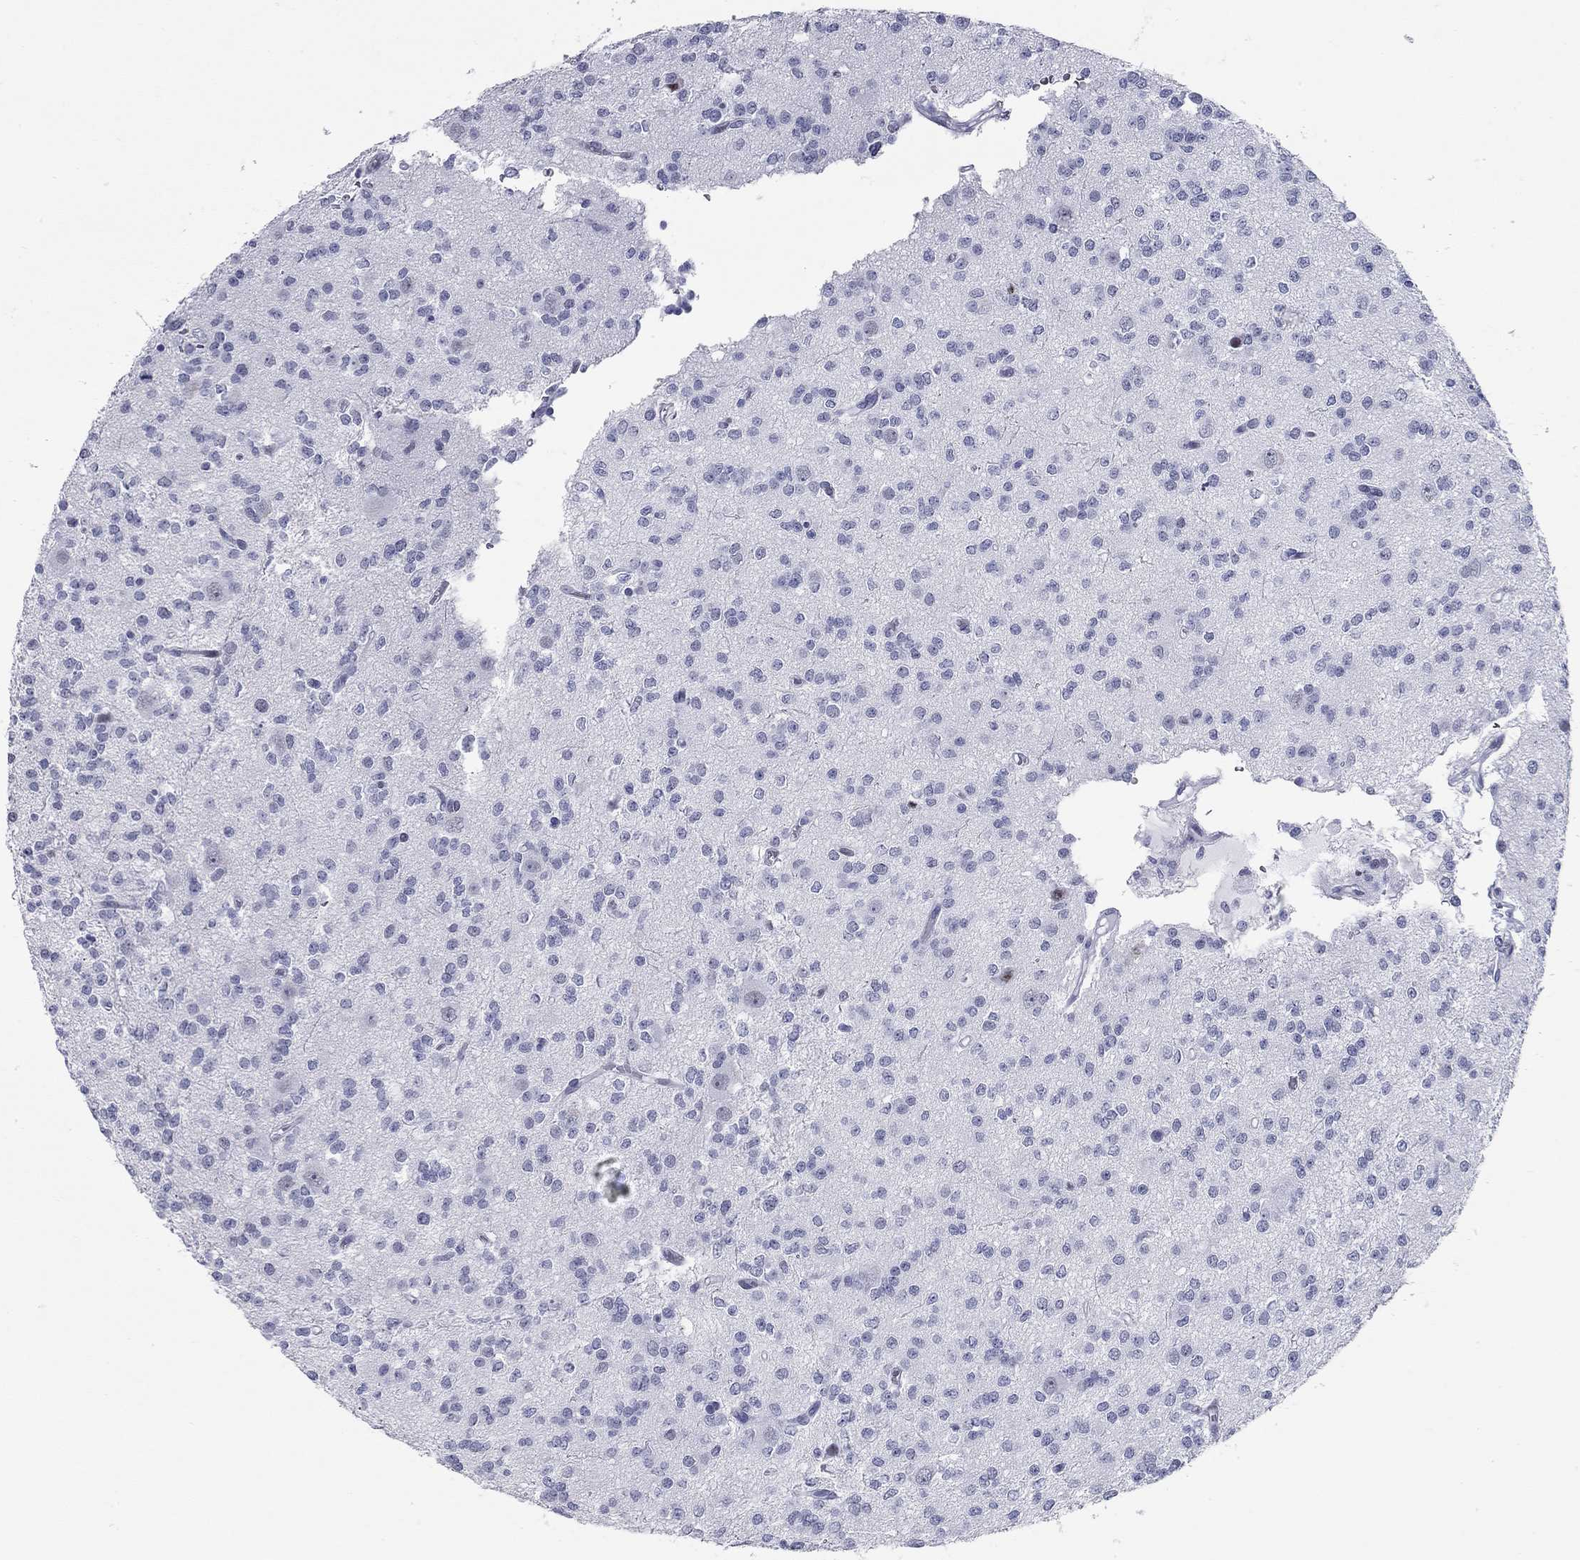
{"staining": {"intensity": "negative", "quantity": "none", "location": "none"}, "tissue": "glioma", "cell_type": "Tumor cells", "image_type": "cancer", "snomed": [{"axis": "morphology", "description": "Glioma, malignant, Low grade"}, {"axis": "topography", "description": "Brain"}], "caption": "Histopathology image shows no significant protein staining in tumor cells of malignant glioma (low-grade).", "gene": "ASF1B", "patient": {"sex": "male", "age": 27}}